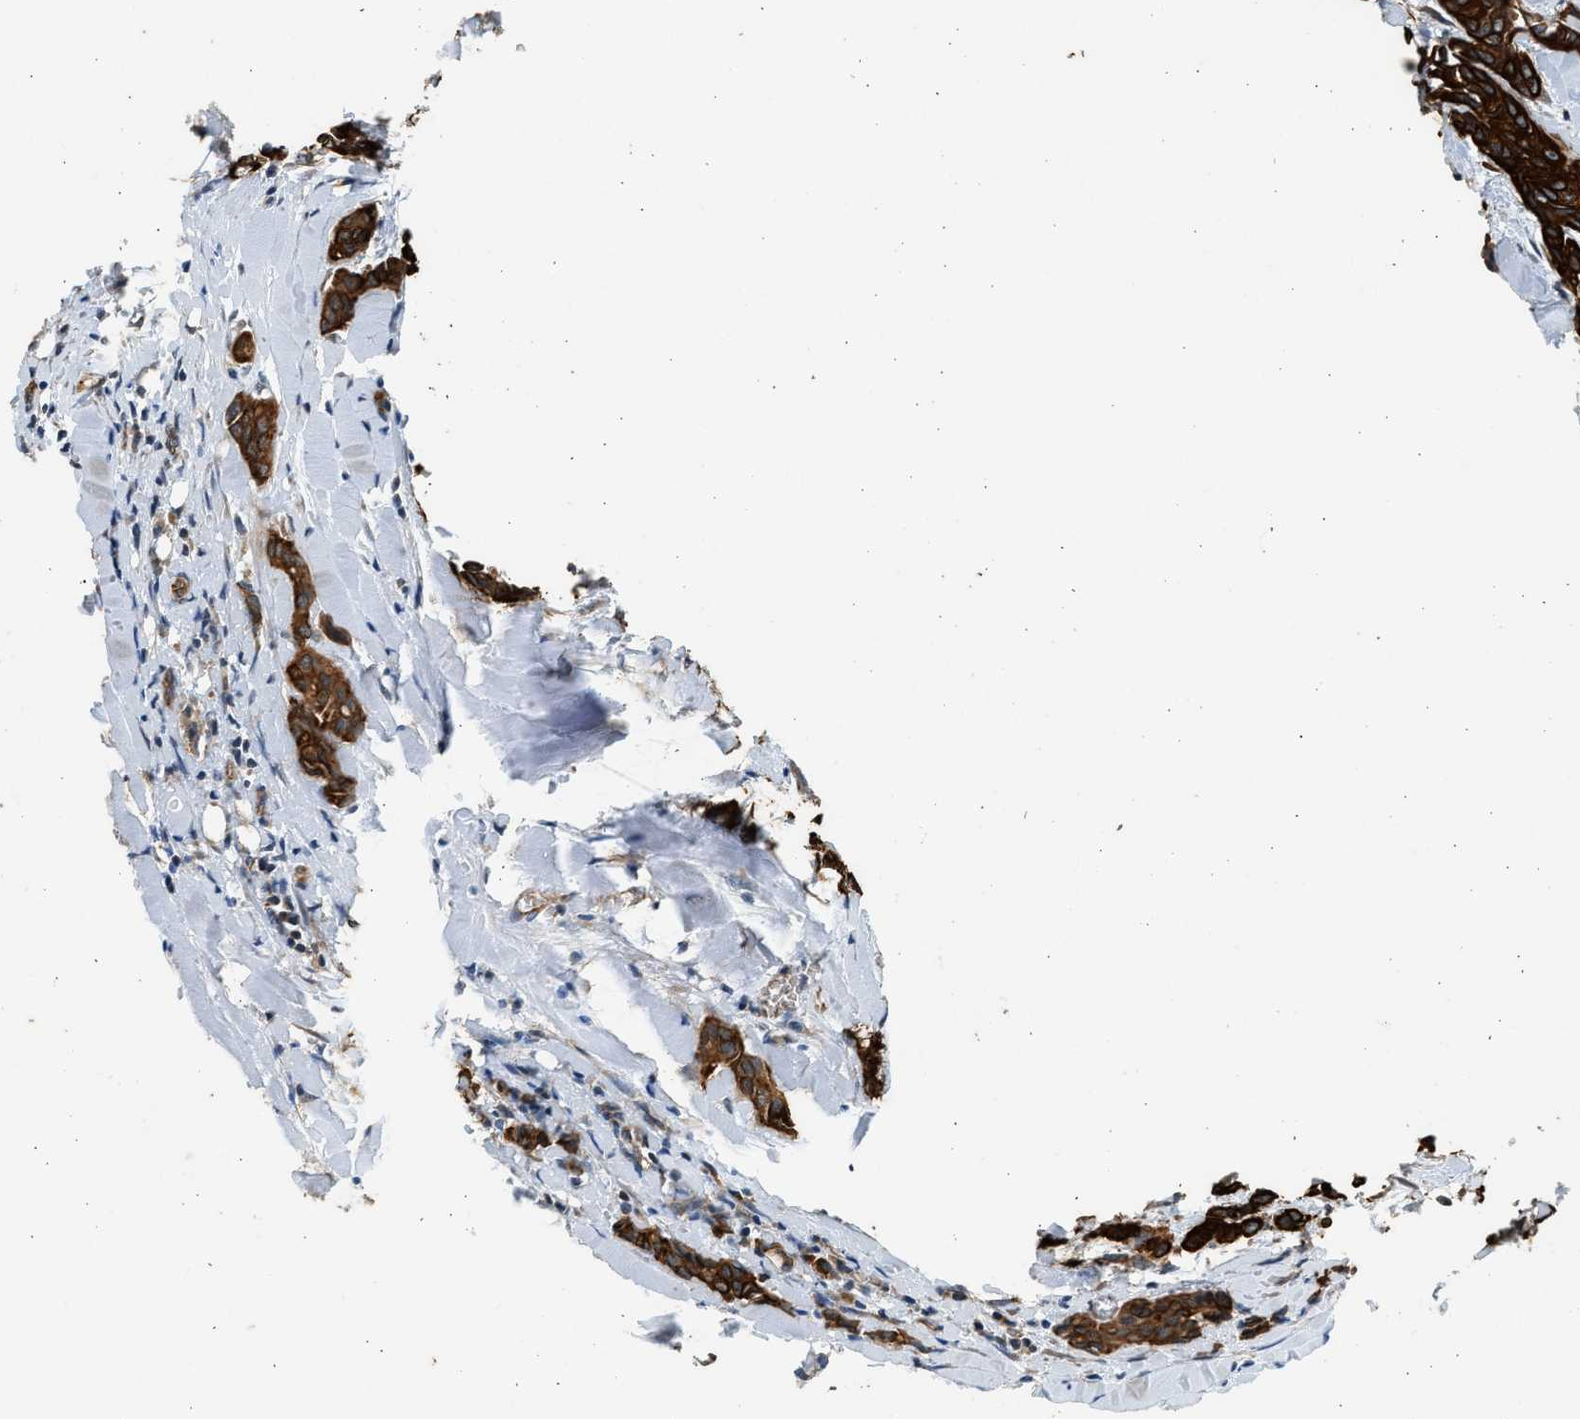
{"staining": {"intensity": "strong", "quantity": ">75%", "location": "cytoplasmic/membranous"}, "tissue": "head and neck cancer", "cell_type": "Tumor cells", "image_type": "cancer", "snomed": [{"axis": "morphology", "description": "Adenocarcinoma, NOS"}, {"axis": "topography", "description": "Salivary gland"}, {"axis": "topography", "description": "Head-Neck"}], "caption": "The photomicrograph reveals staining of head and neck cancer (adenocarcinoma), revealing strong cytoplasmic/membranous protein staining (brown color) within tumor cells.", "gene": "PCLO", "patient": {"sex": "female", "age": 59}}